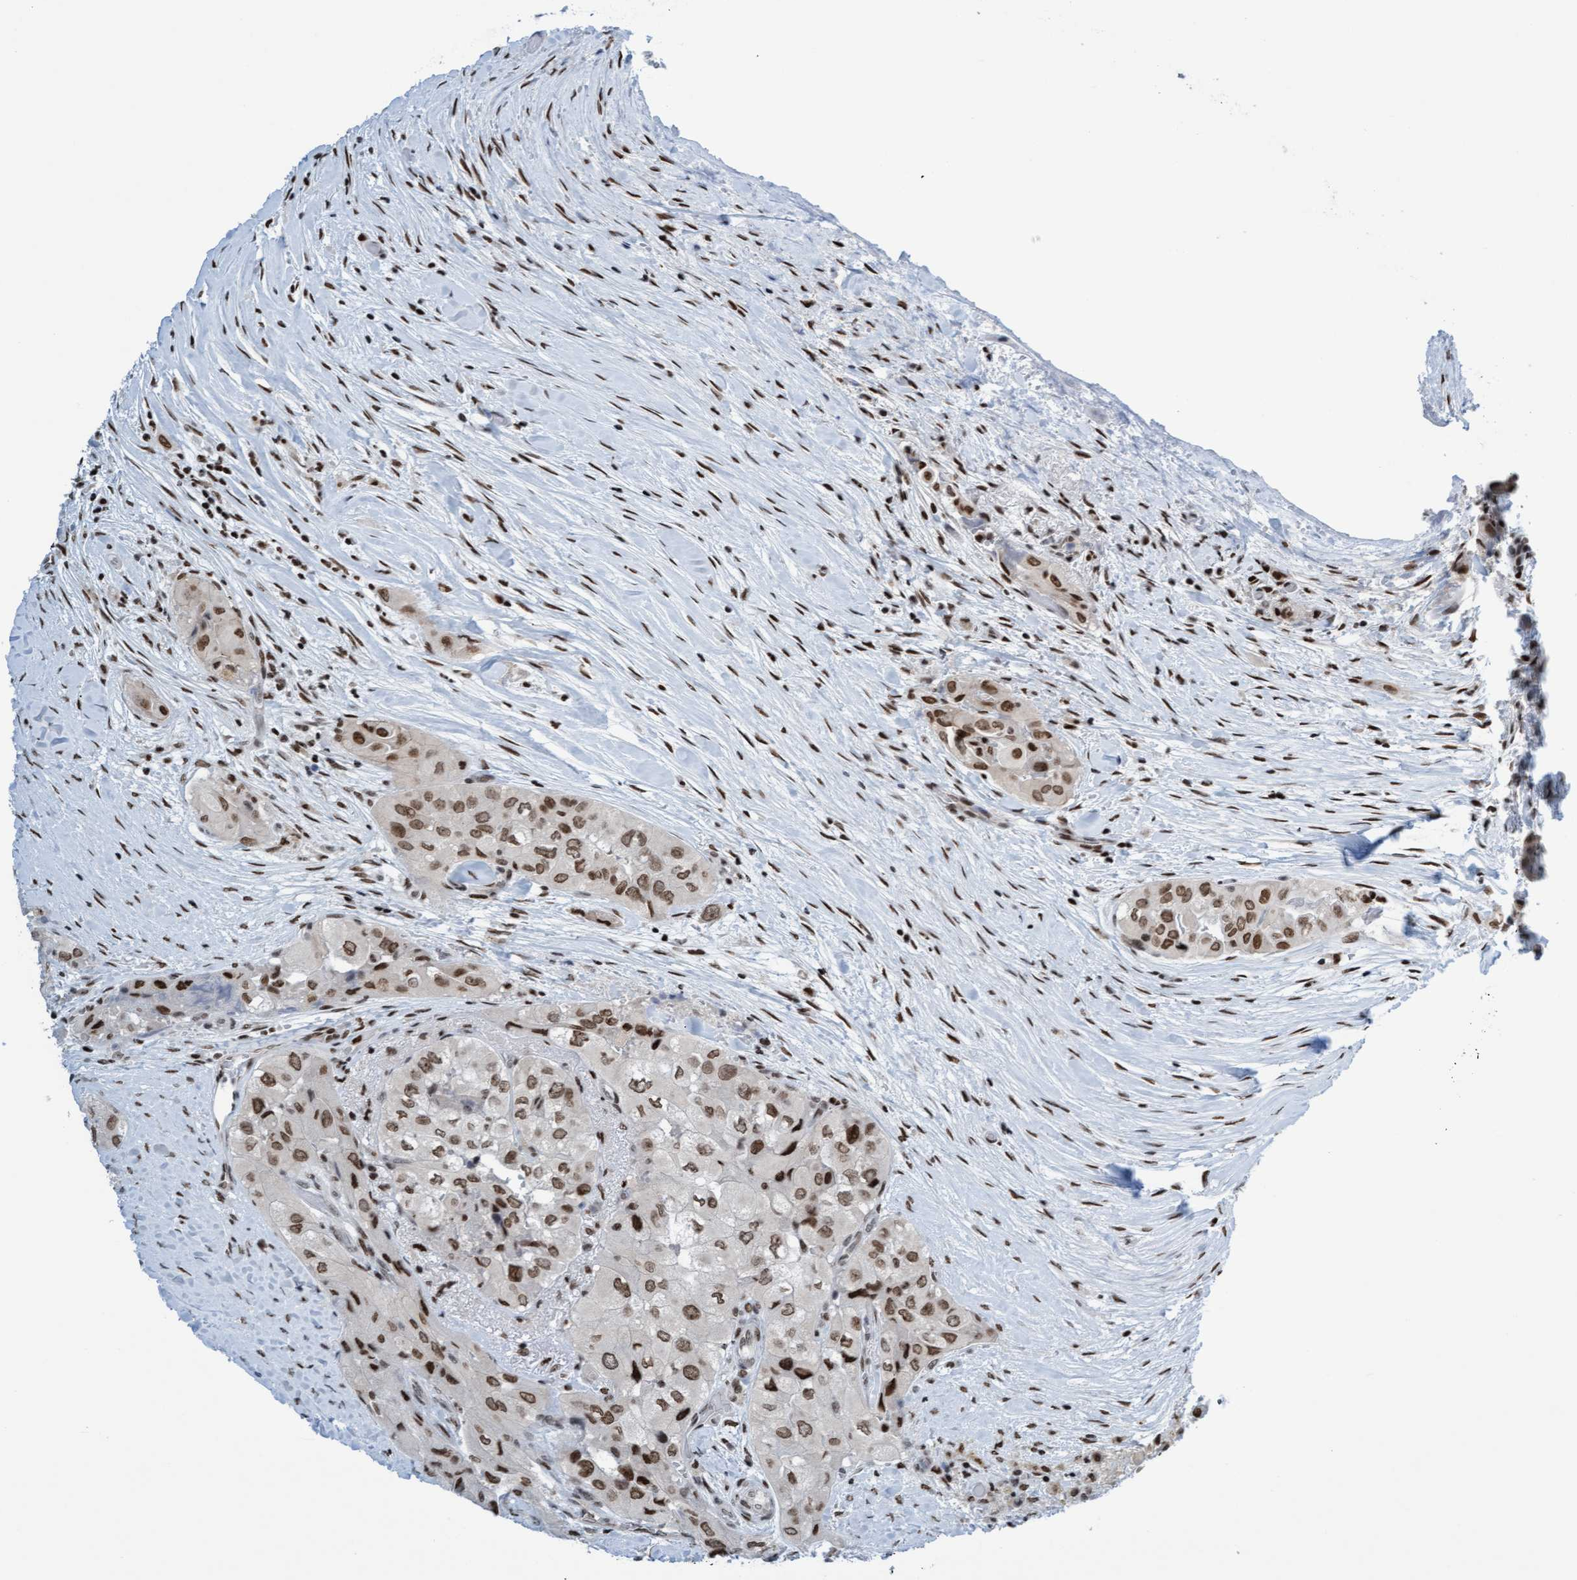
{"staining": {"intensity": "moderate", "quantity": ">75%", "location": "nuclear"}, "tissue": "thyroid cancer", "cell_type": "Tumor cells", "image_type": "cancer", "snomed": [{"axis": "morphology", "description": "Papillary adenocarcinoma, NOS"}, {"axis": "topography", "description": "Thyroid gland"}], "caption": "Papillary adenocarcinoma (thyroid) tissue exhibits moderate nuclear expression in about >75% of tumor cells (Brightfield microscopy of DAB IHC at high magnification).", "gene": "GLRX2", "patient": {"sex": "female", "age": 59}}